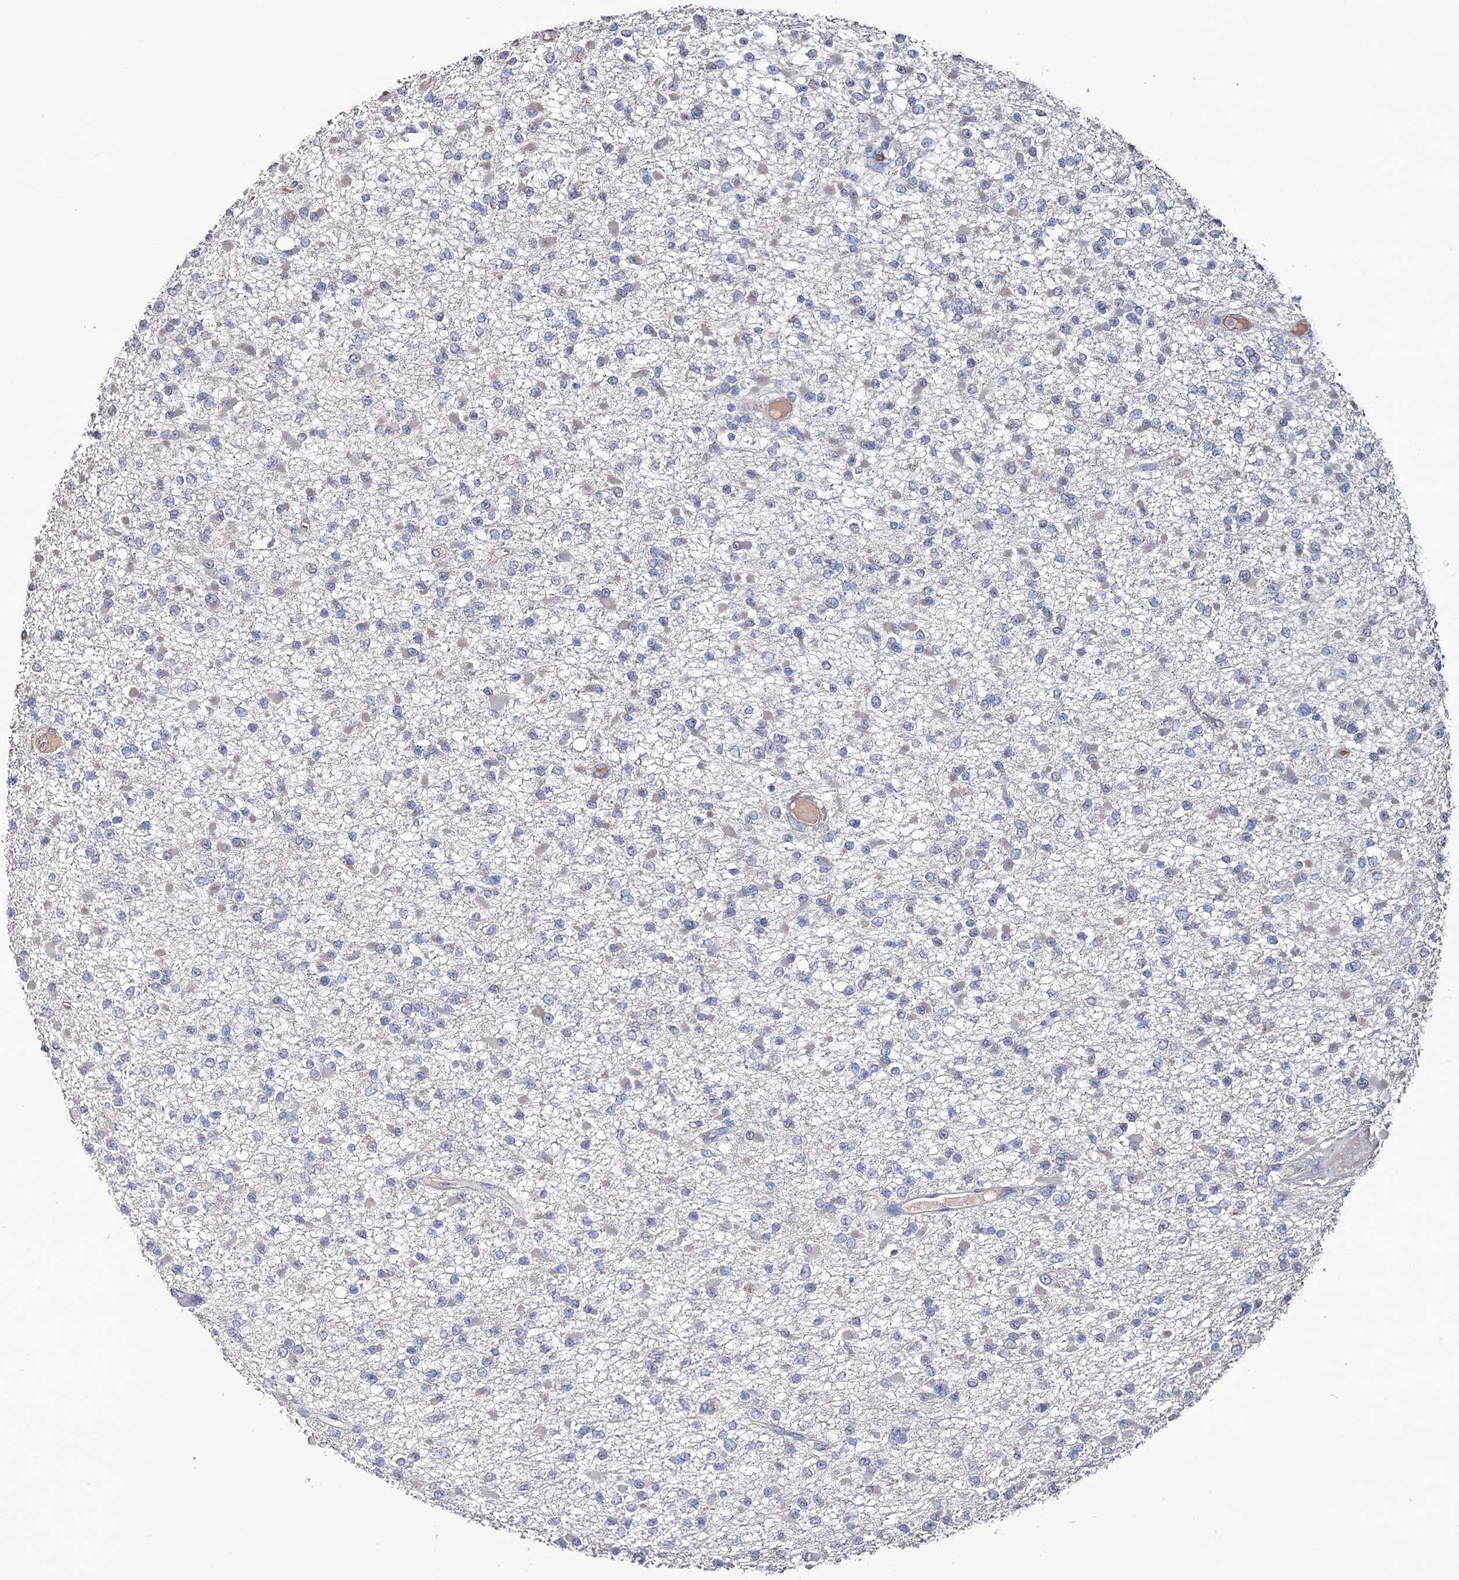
{"staining": {"intensity": "negative", "quantity": "none", "location": "none"}, "tissue": "glioma", "cell_type": "Tumor cells", "image_type": "cancer", "snomed": [{"axis": "morphology", "description": "Glioma, malignant, Low grade"}, {"axis": "topography", "description": "Brain"}], "caption": "A histopathology image of human malignant low-grade glioma is negative for staining in tumor cells.", "gene": "EPB41L5", "patient": {"sex": "female", "age": 22}}